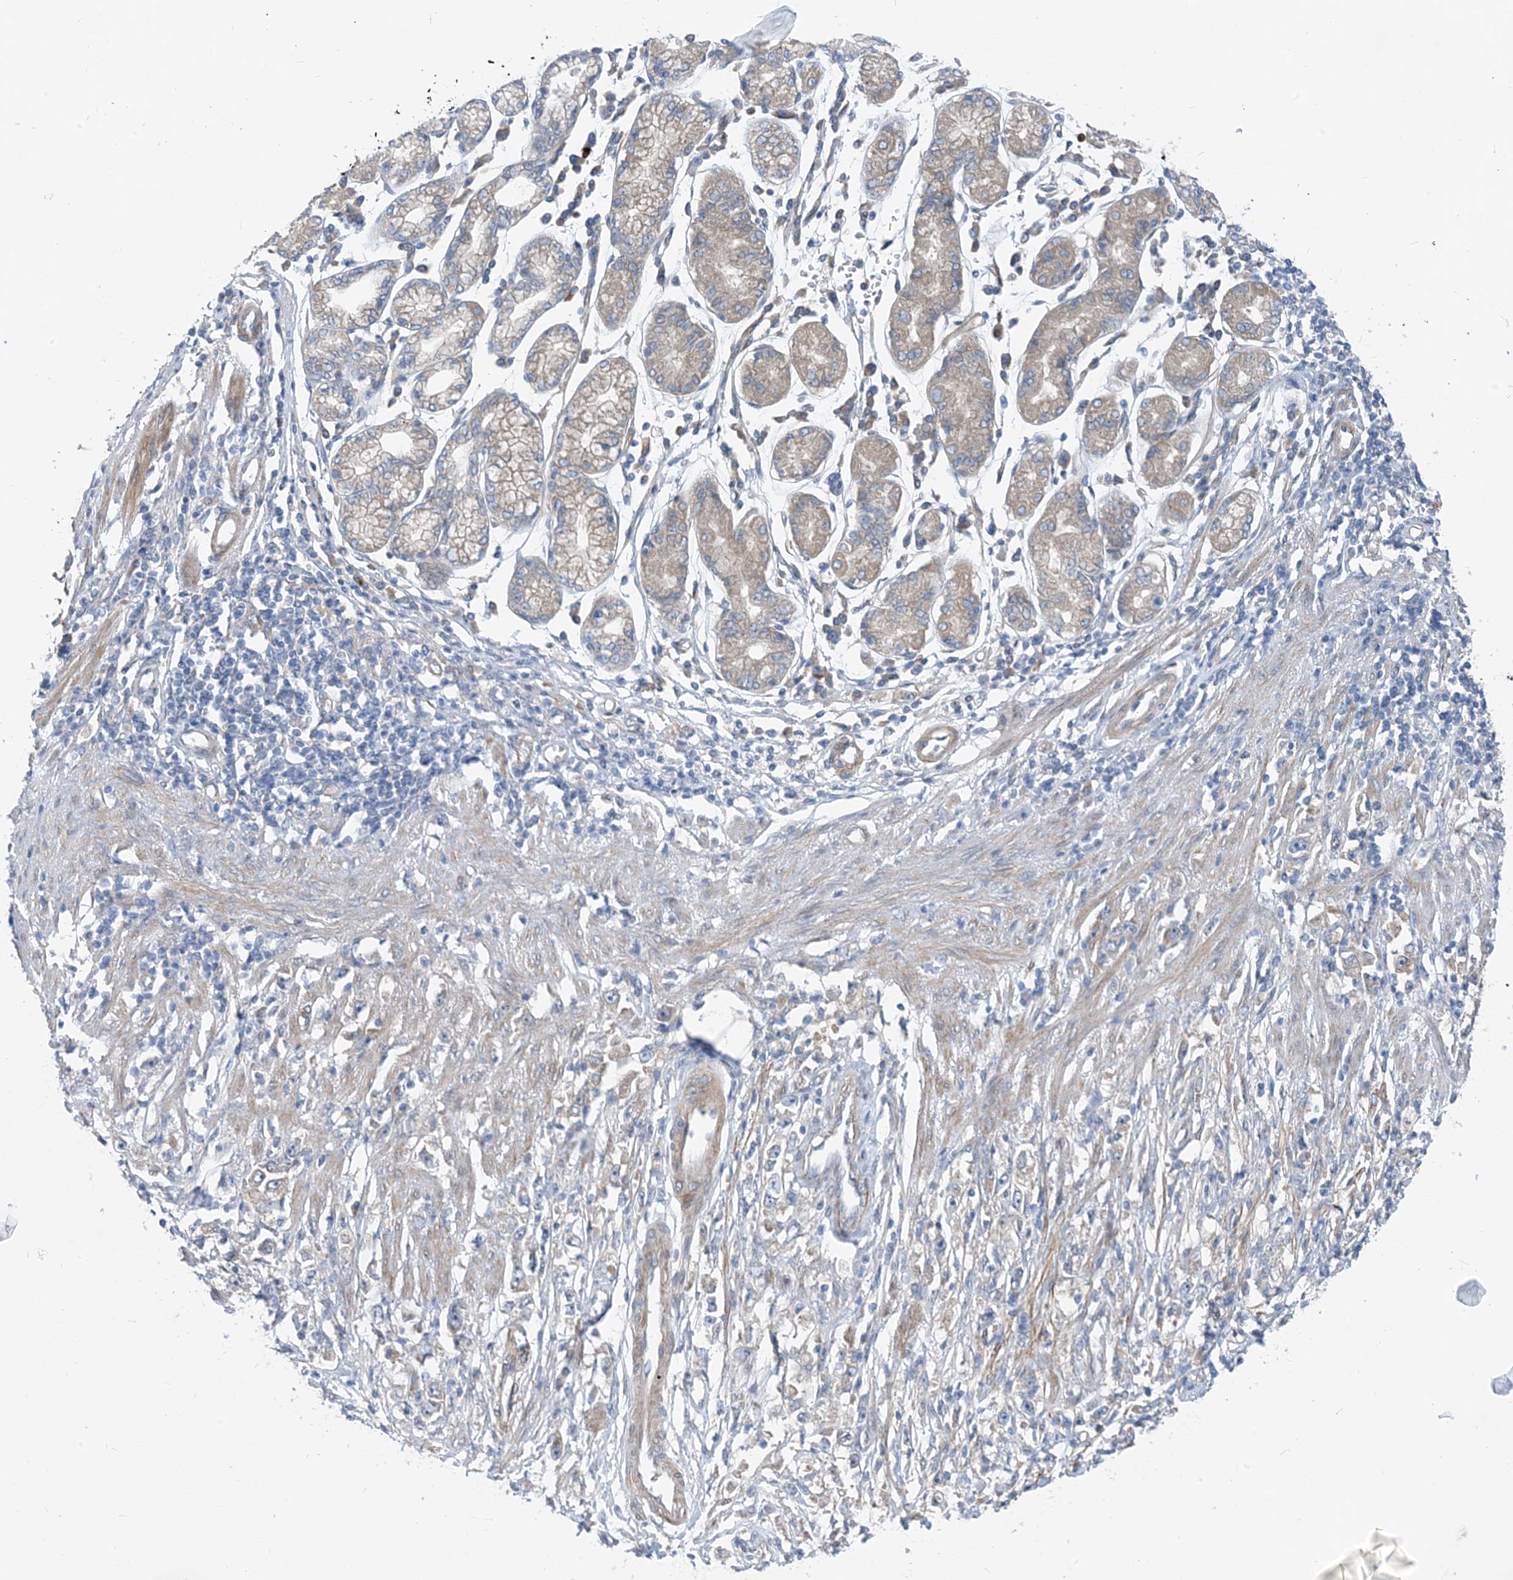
{"staining": {"intensity": "weak", "quantity": "25%-75%", "location": "cytoplasmic/membranous"}, "tissue": "stomach cancer", "cell_type": "Tumor cells", "image_type": "cancer", "snomed": [{"axis": "morphology", "description": "Adenocarcinoma, NOS"}, {"axis": "topography", "description": "Stomach"}], "caption": "Human stomach cancer (adenocarcinoma) stained with a protein marker reveals weak staining in tumor cells.", "gene": "PLEKHA3", "patient": {"sex": "female", "age": 59}}